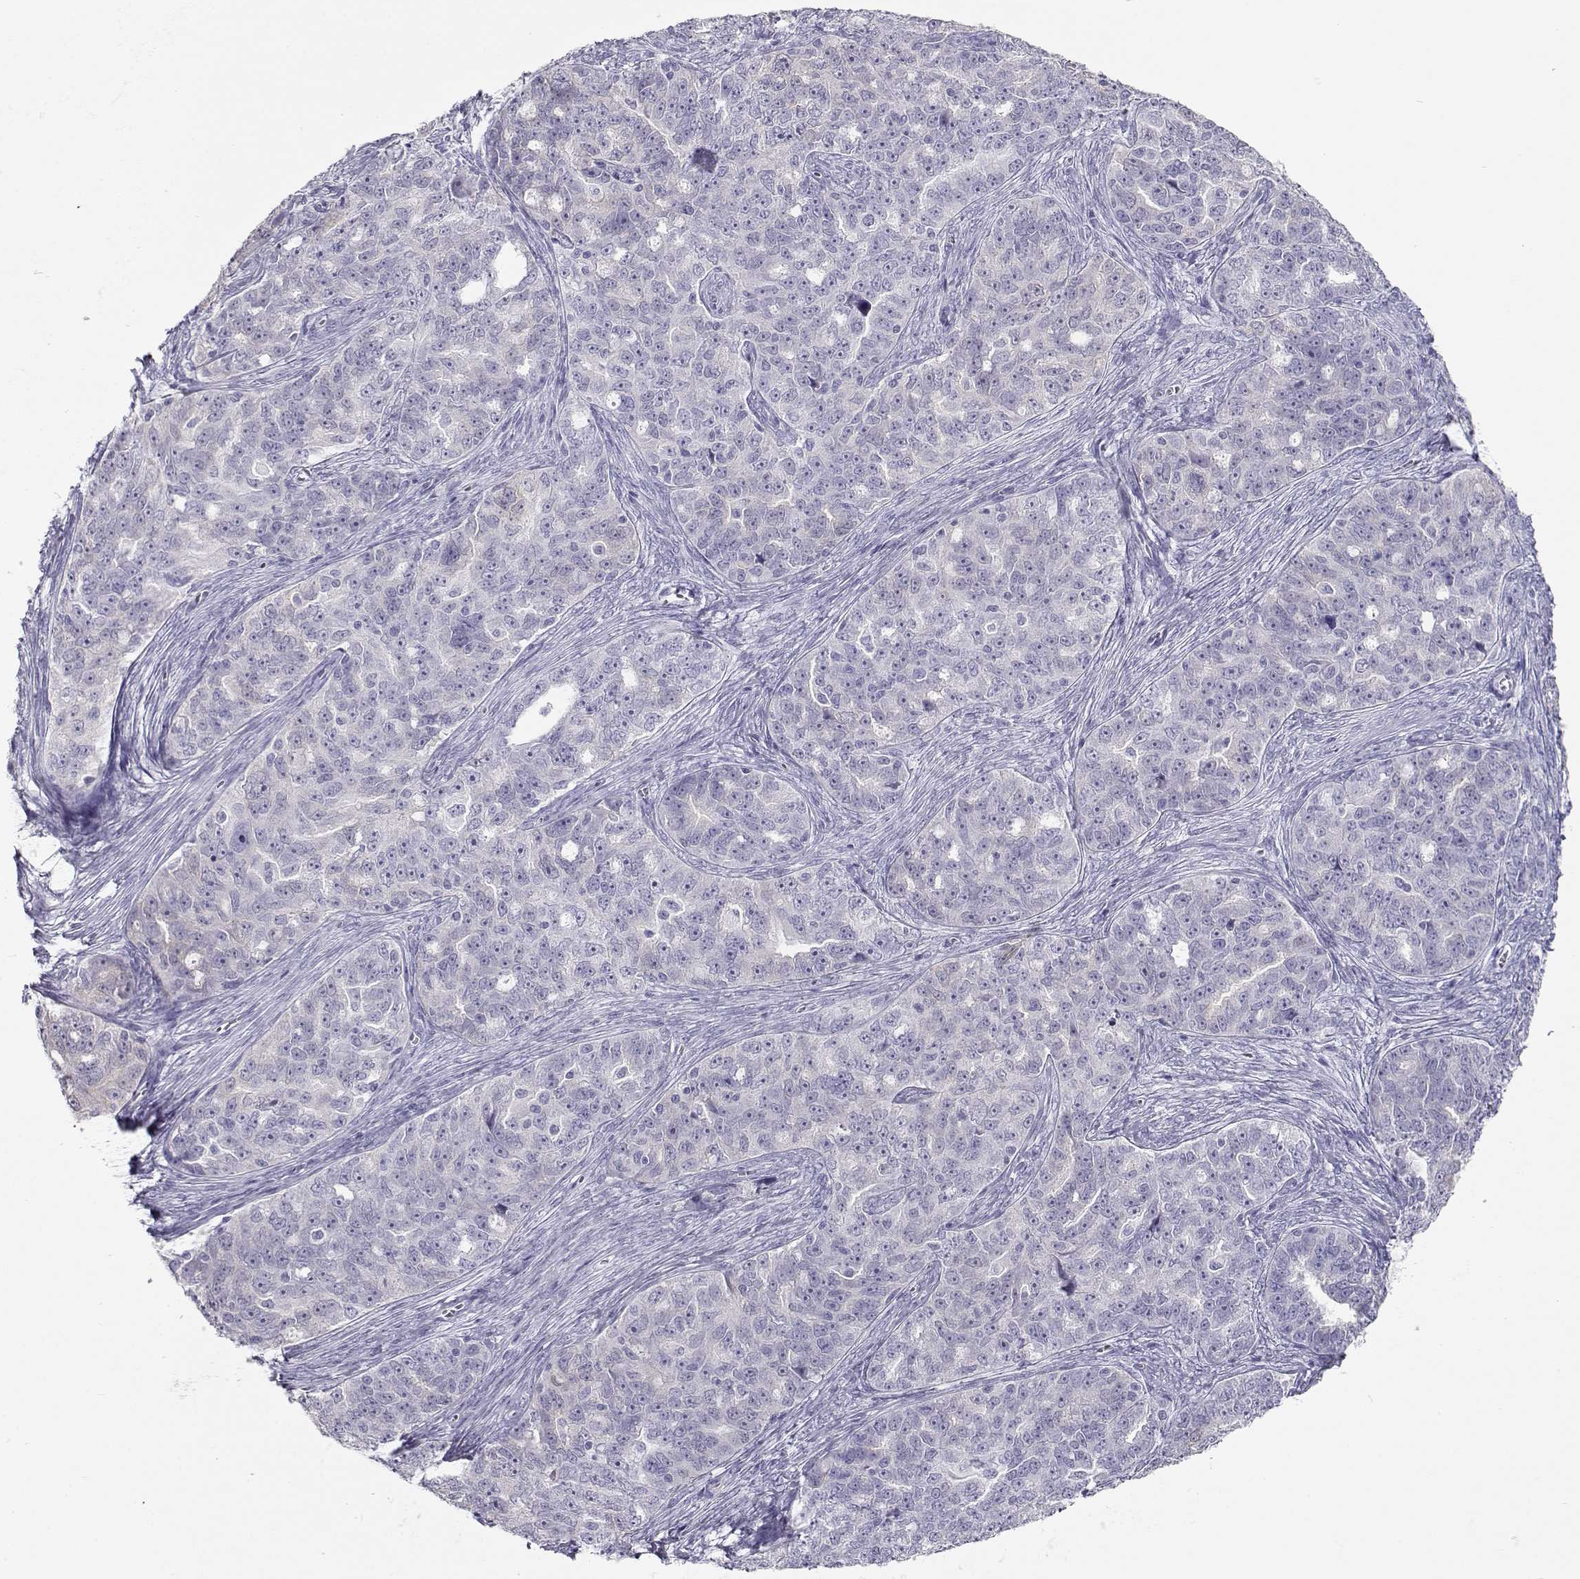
{"staining": {"intensity": "negative", "quantity": "none", "location": "none"}, "tissue": "ovarian cancer", "cell_type": "Tumor cells", "image_type": "cancer", "snomed": [{"axis": "morphology", "description": "Cystadenocarcinoma, serous, NOS"}, {"axis": "topography", "description": "Ovary"}], "caption": "IHC micrograph of neoplastic tissue: human ovarian cancer stained with DAB demonstrates no significant protein positivity in tumor cells. The staining was performed using DAB to visualize the protein expression in brown, while the nuclei were stained in blue with hematoxylin (Magnification: 20x).", "gene": "TKTL1", "patient": {"sex": "female", "age": 51}}